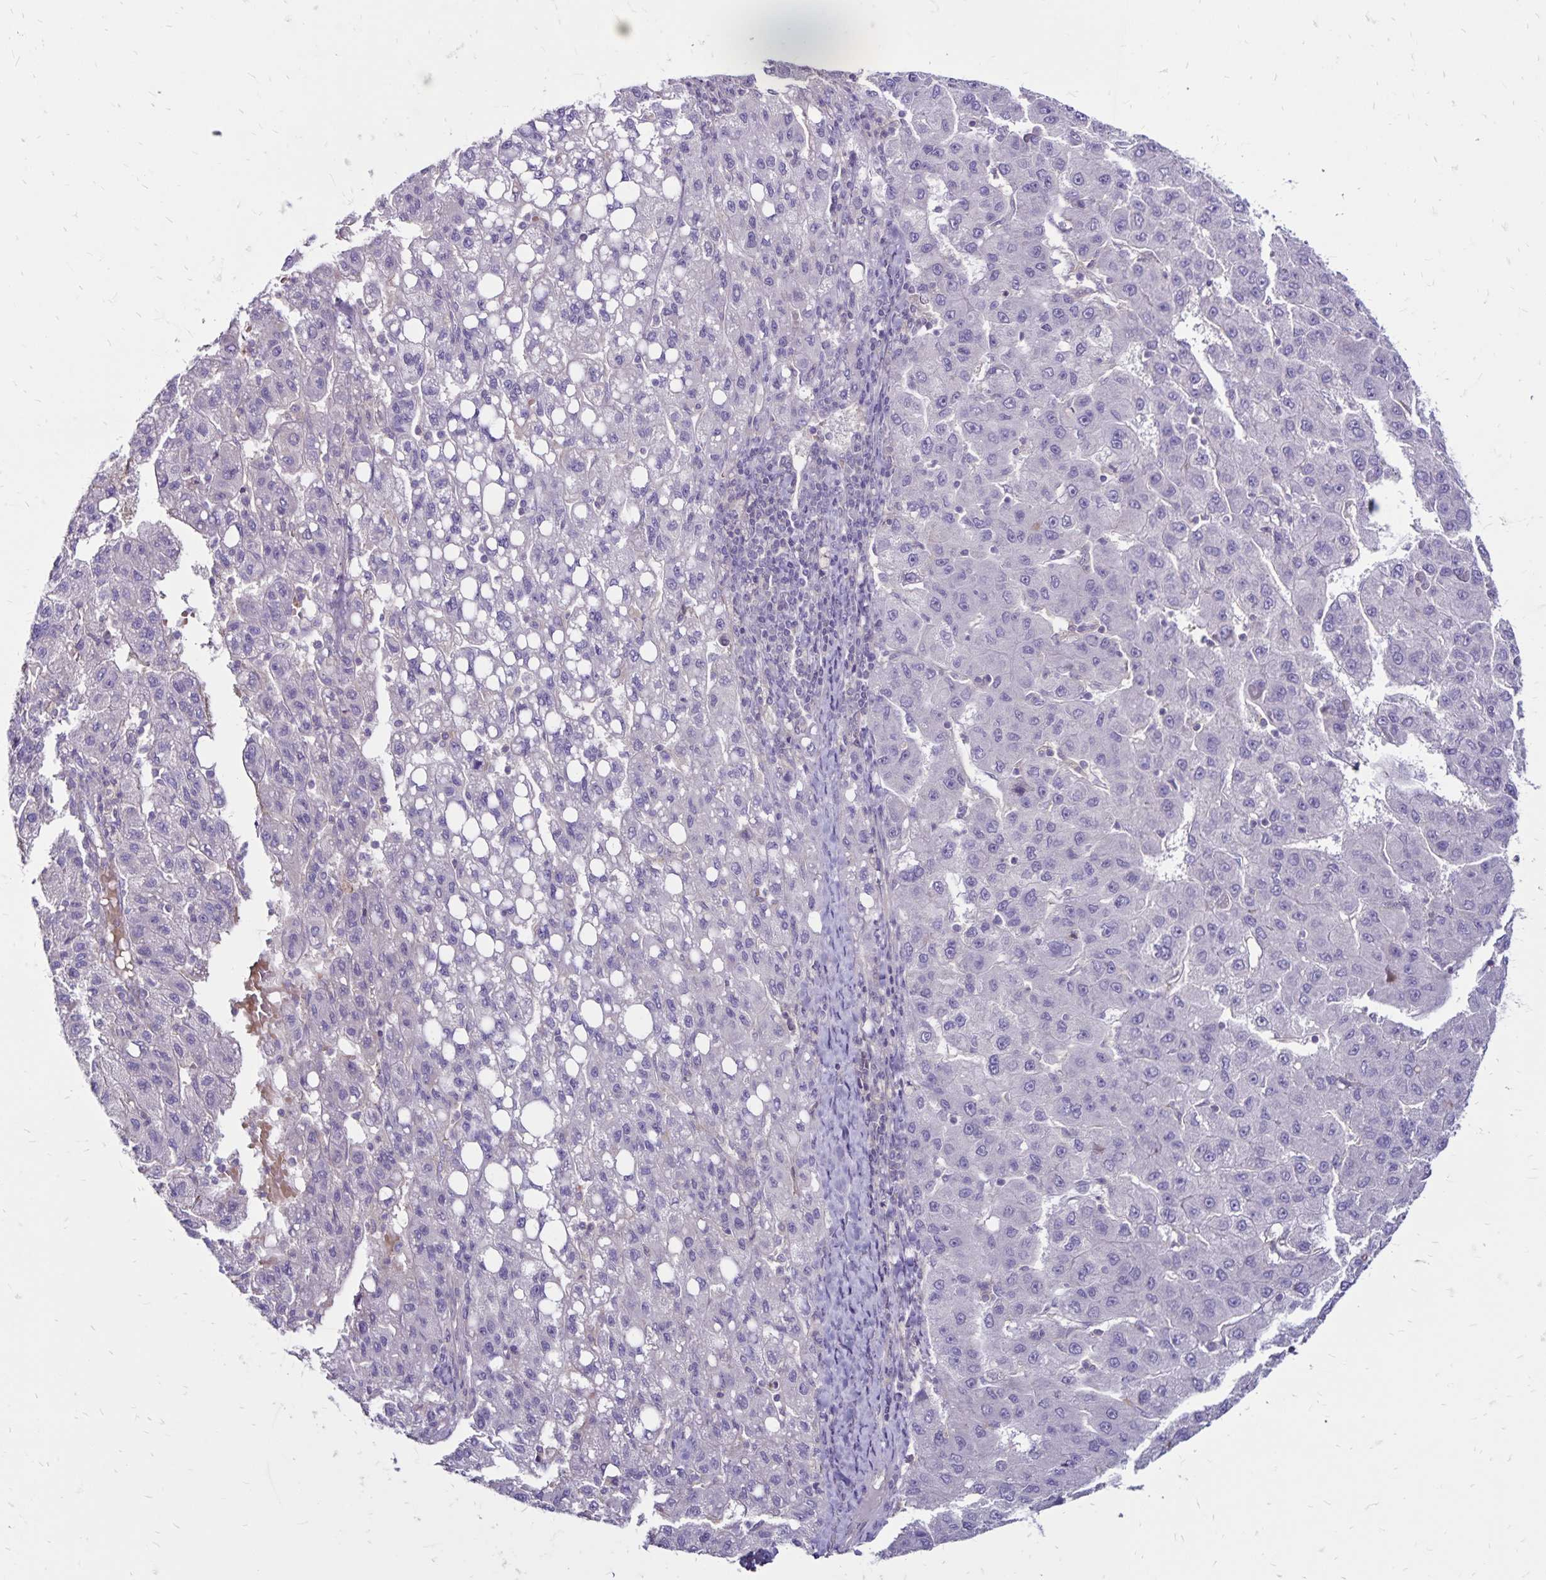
{"staining": {"intensity": "negative", "quantity": "none", "location": "none"}, "tissue": "liver cancer", "cell_type": "Tumor cells", "image_type": "cancer", "snomed": [{"axis": "morphology", "description": "Carcinoma, Hepatocellular, NOS"}, {"axis": "topography", "description": "Liver"}], "caption": "The micrograph reveals no significant expression in tumor cells of liver cancer. The staining is performed using DAB (3,3'-diaminobenzidine) brown chromogen with nuclei counter-stained in using hematoxylin.", "gene": "FSD1", "patient": {"sex": "female", "age": 82}}